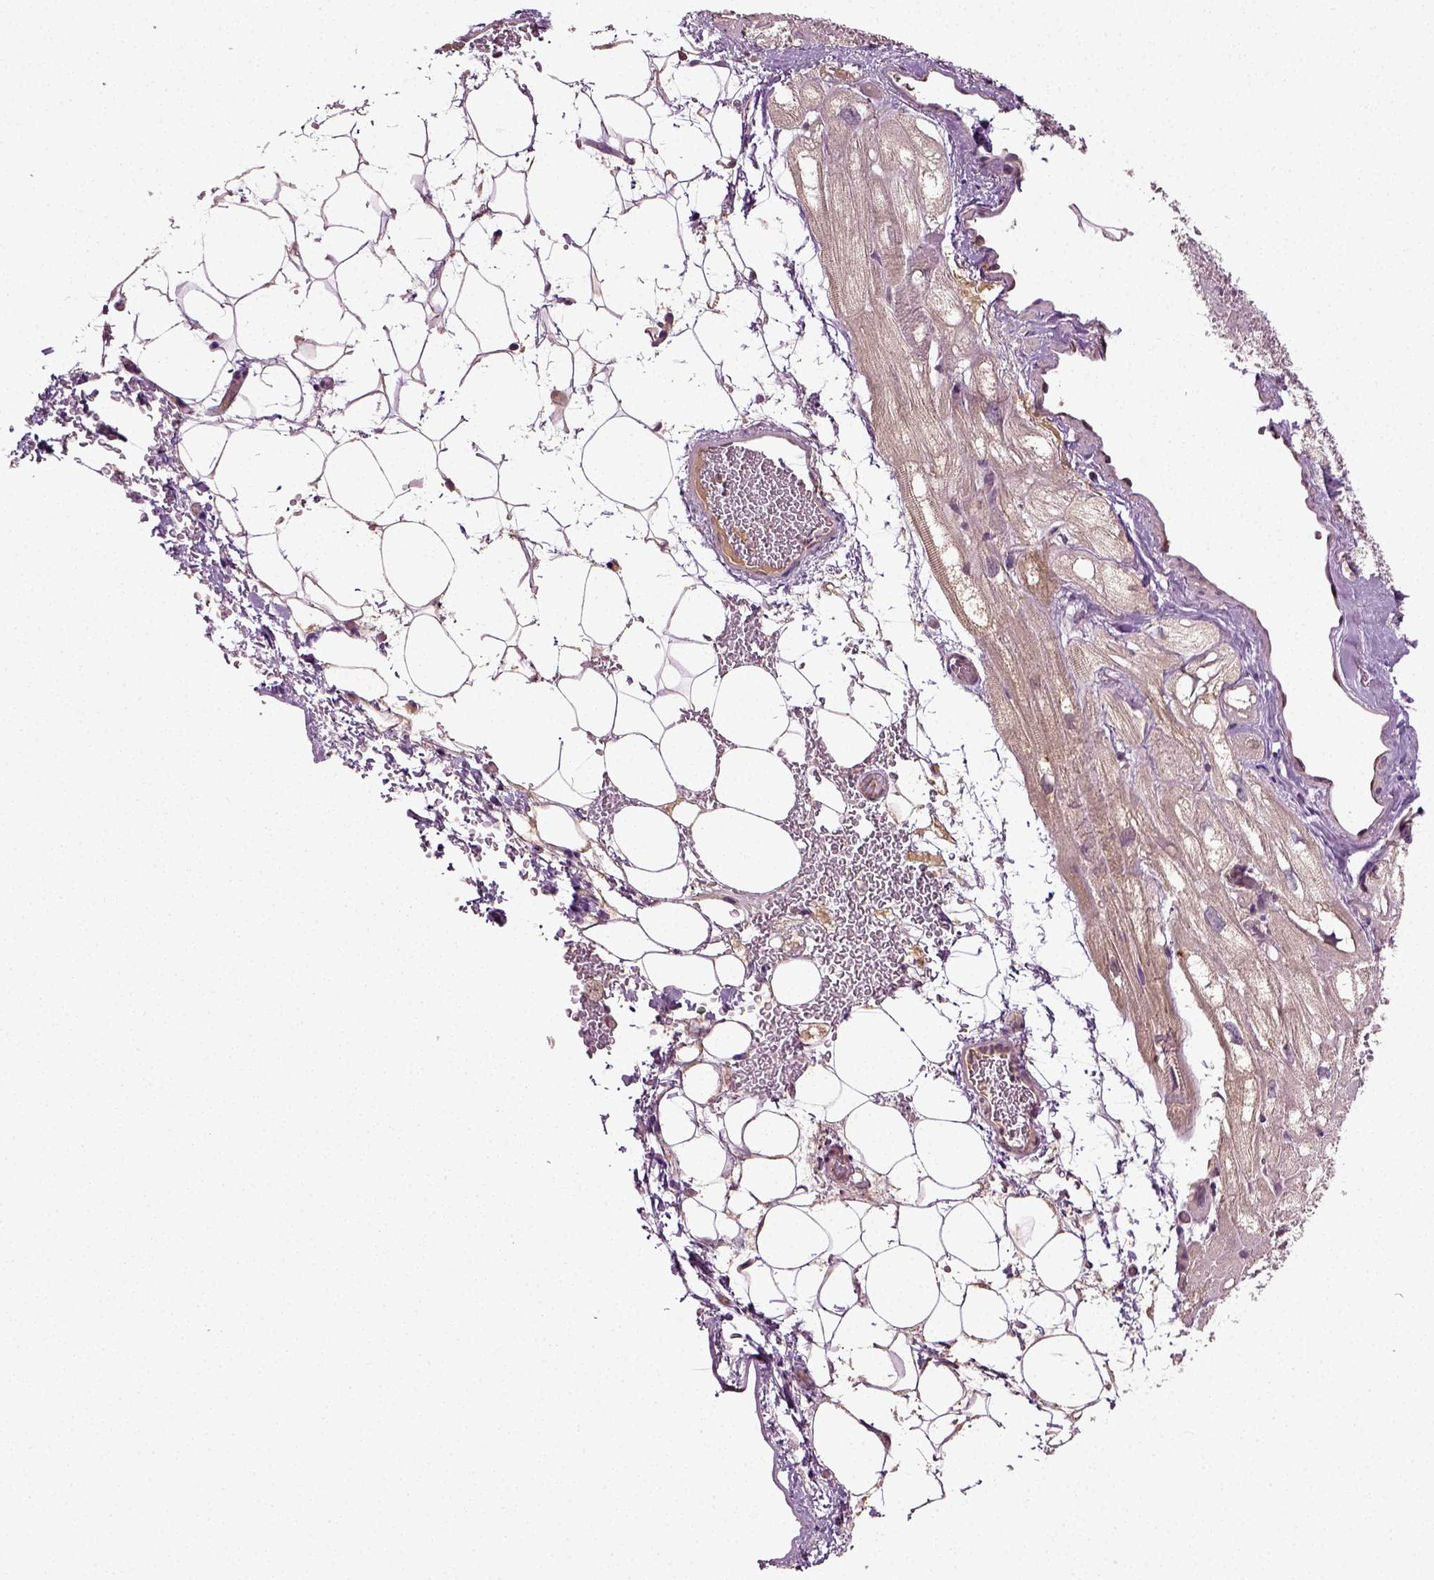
{"staining": {"intensity": "weak", "quantity": "25%-75%", "location": "cytoplasmic/membranous"}, "tissue": "heart muscle", "cell_type": "Cardiomyocytes", "image_type": "normal", "snomed": [{"axis": "morphology", "description": "Normal tissue, NOS"}, {"axis": "topography", "description": "Heart"}], "caption": "This is a histology image of immunohistochemistry staining of unremarkable heart muscle, which shows weak positivity in the cytoplasmic/membranous of cardiomyocytes.", "gene": "ERV3", "patient": {"sex": "male", "age": 61}}